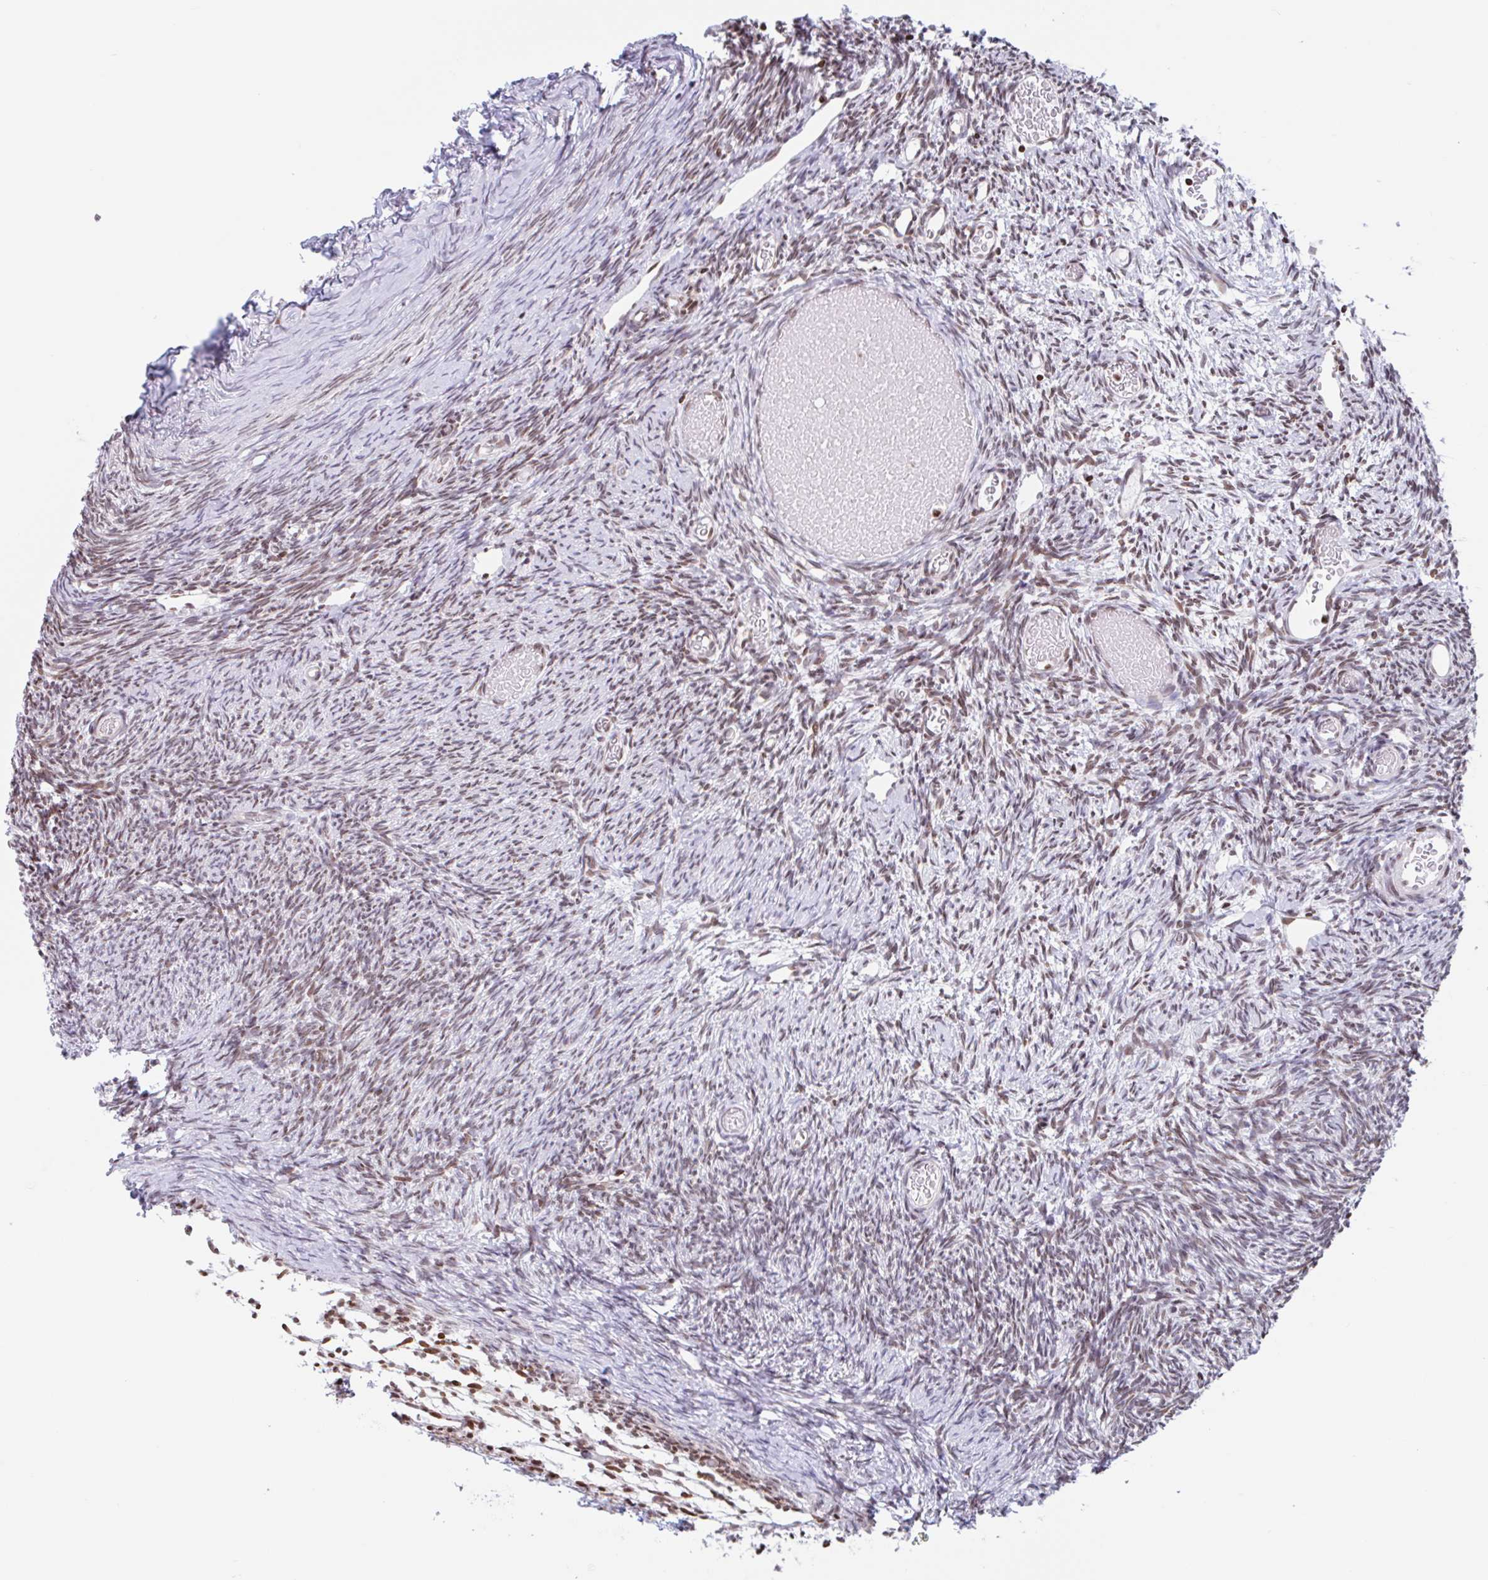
{"staining": {"intensity": "moderate", "quantity": "25%-75%", "location": "nuclear"}, "tissue": "ovary", "cell_type": "Ovarian stroma cells", "image_type": "normal", "snomed": [{"axis": "morphology", "description": "Normal tissue, NOS"}, {"axis": "topography", "description": "Ovary"}], "caption": "An immunohistochemistry photomicrograph of benign tissue is shown. Protein staining in brown highlights moderate nuclear positivity in ovary within ovarian stroma cells.", "gene": "NOL6", "patient": {"sex": "female", "age": 39}}